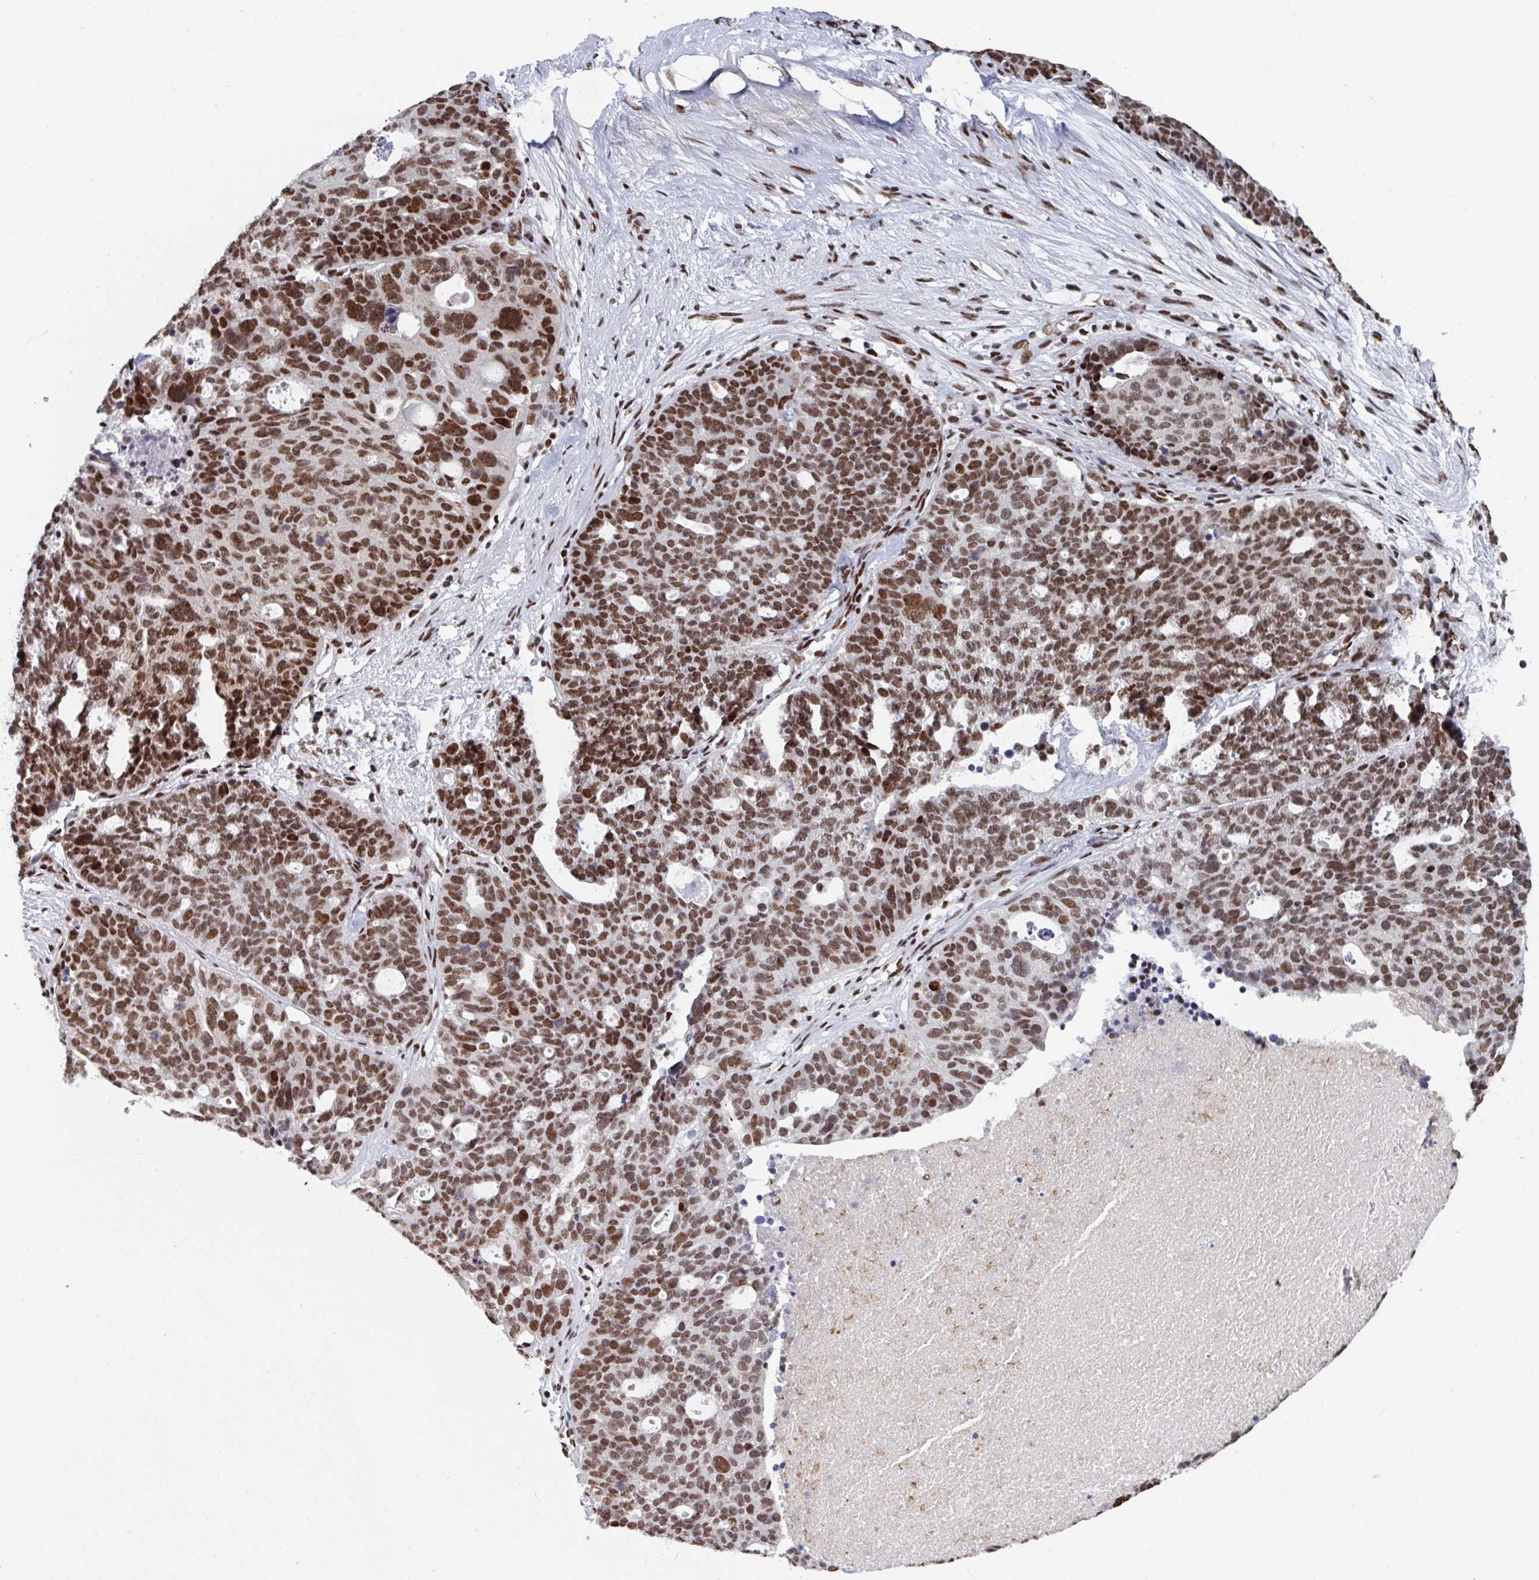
{"staining": {"intensity": "strong", "quantity": ">75%", "location": "nuclear"}, "tissue": "ovarian cancer", "cell_type": "Tumor cells", "image_type": "cancer", "snomed": [{"axis": "morphology", "description": "Cystadenocarcinoma, serous, NOS"}, {"axis": "topography", "description": "Ovary"}], "caption": "A photomicrograph showing strong nuclear staining in about >75% of tumor cells in ovarian serous cystadenocarcinoma, as visualized by brown immunohistochemical staining.", "gene": "ZNF607", "patient": {"sex": "female", "age": 59}}